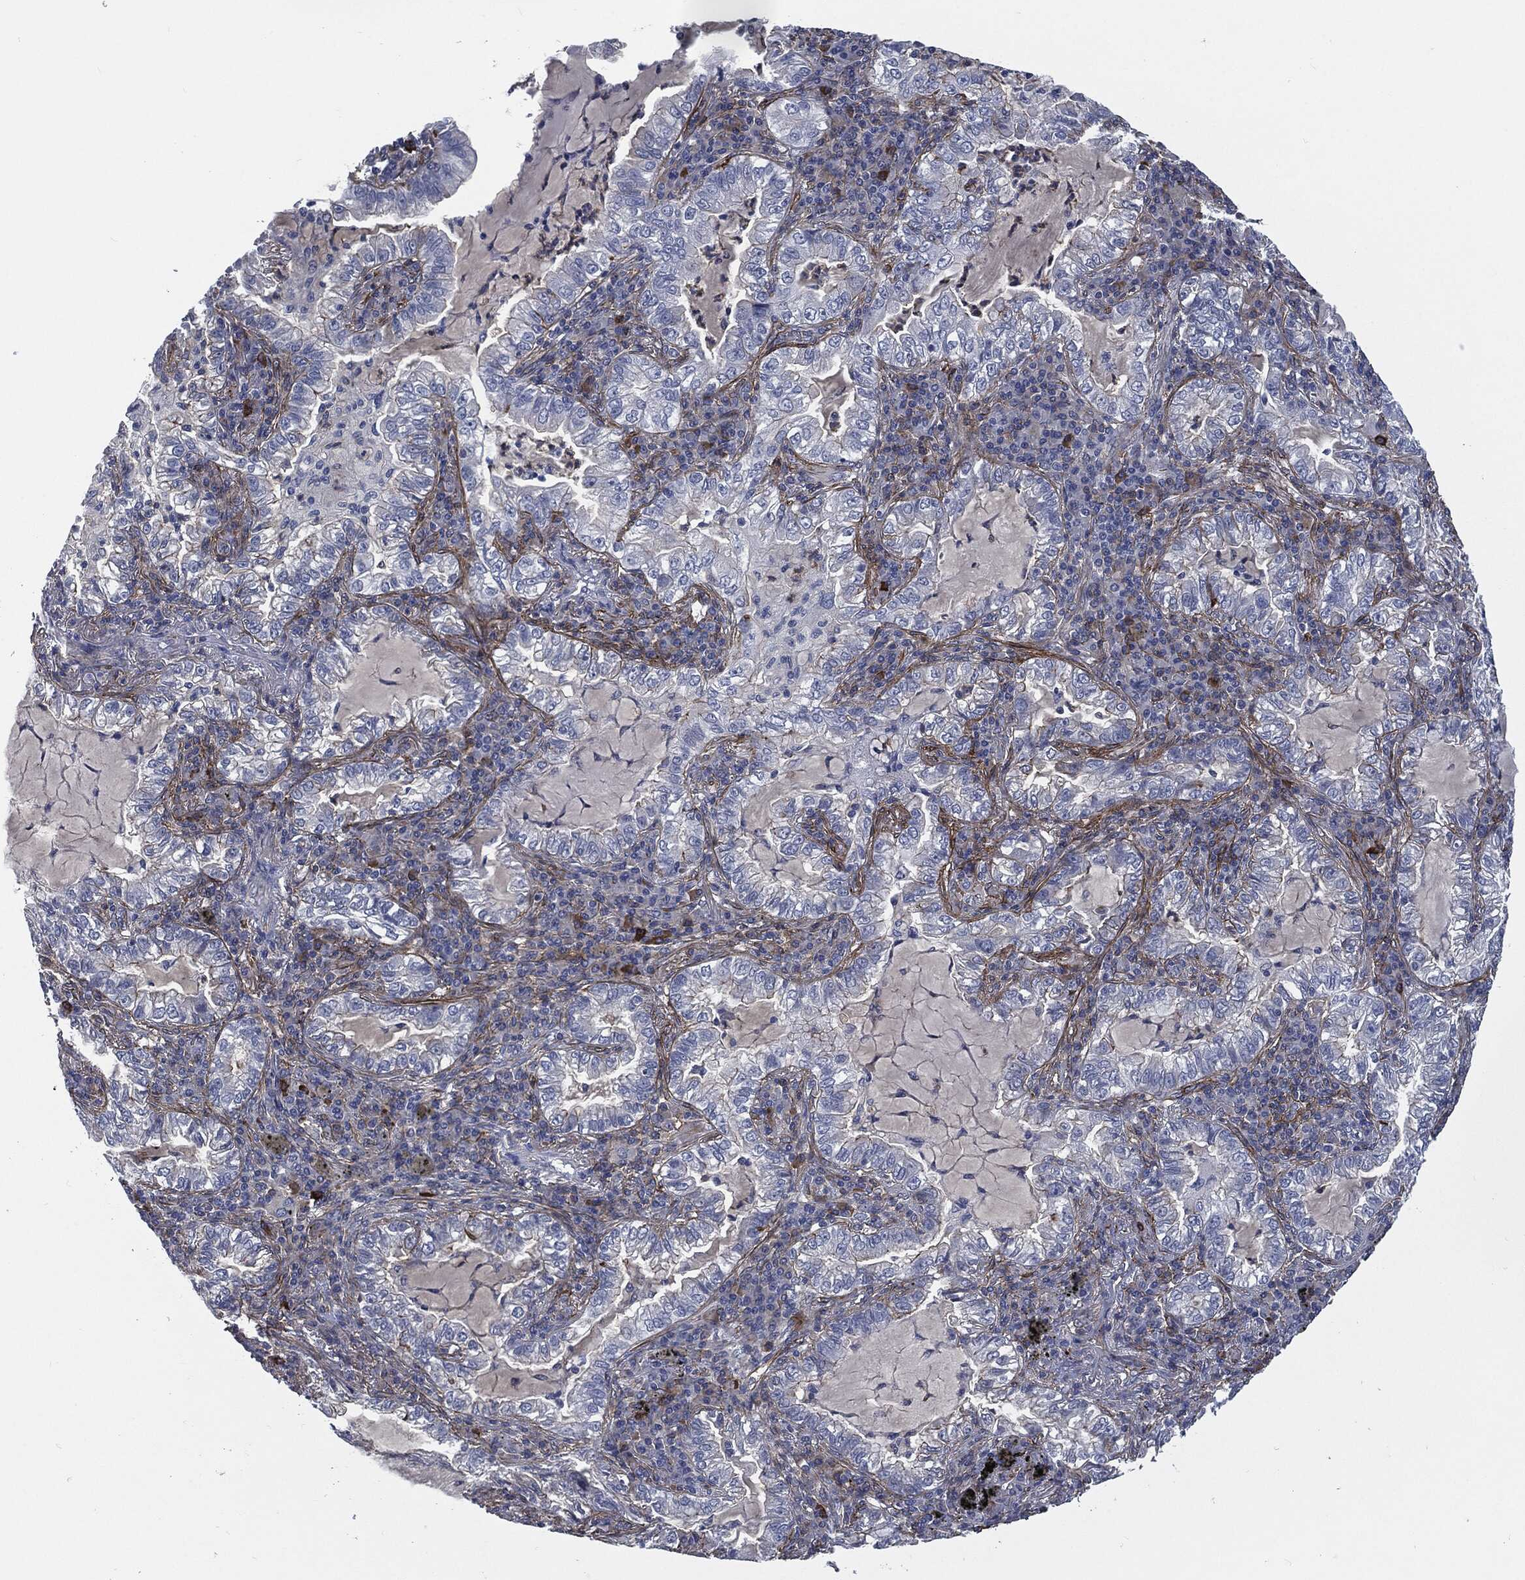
{"staining": {"intensity": "negative", "quantity": "none", "location": "none"}, "tissue": "lung cancer", "cell_type": "Tumor cells", "image_type": "cancer", "snomed": [{"axis": "morphology", "description": "Adenocarcinoma, NOS"}, {"axis": "topography", "description": "Lung"}], "caption": "Tumor cells show no significant protein positivity in adenocarcinoma (lung). The staining is performed using DAB brown chromogen with nuclei counter-stained in using hematoxylin.", "gene": "SVIL", "patient": {"sex": "female", "age": 73}}